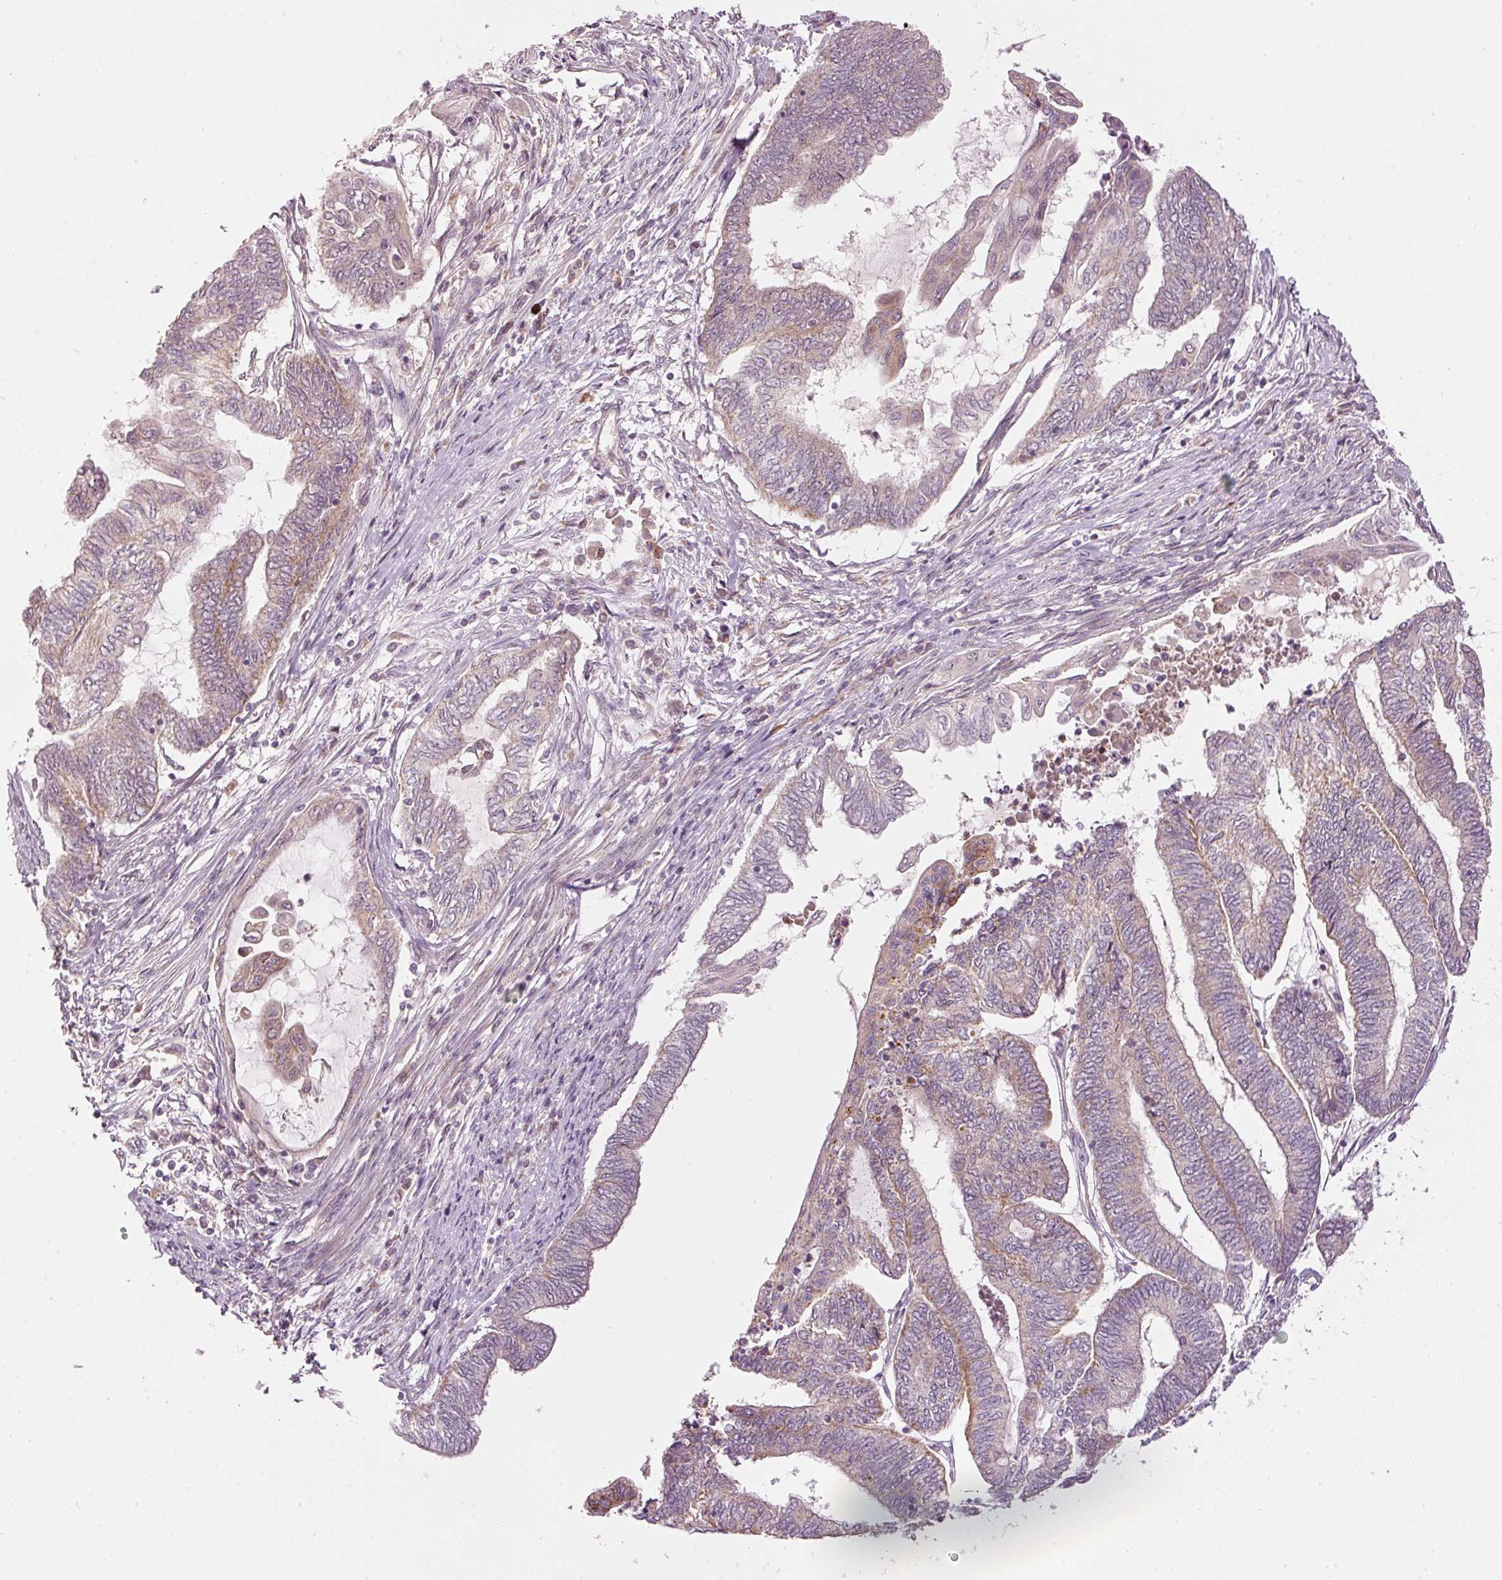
{"staining": {"intensity": "weak", "quantity": "25%-75%", "location": "cytoplasmic/membranous"}, "tissue": "endometrial cancer", "cell_type": "Tumor cells", "image_type": "cancer", "snomed": [{"axis": "morphology", "description": "Adenocarcinoma, NOS"}, {"axis": "topography", "description": "Uterus"}, {"axis": "topography", "description": "Endometrium"}], "caption": "Brown immunohistochemical staining in adenocarcinoma (endometrial) demonstrates weak cytoplasmic/membranous expression in approximately 25%-75% of tumor cells.", "gene": "CDC20B", "patient": {"sex": "female", "age": 70}}